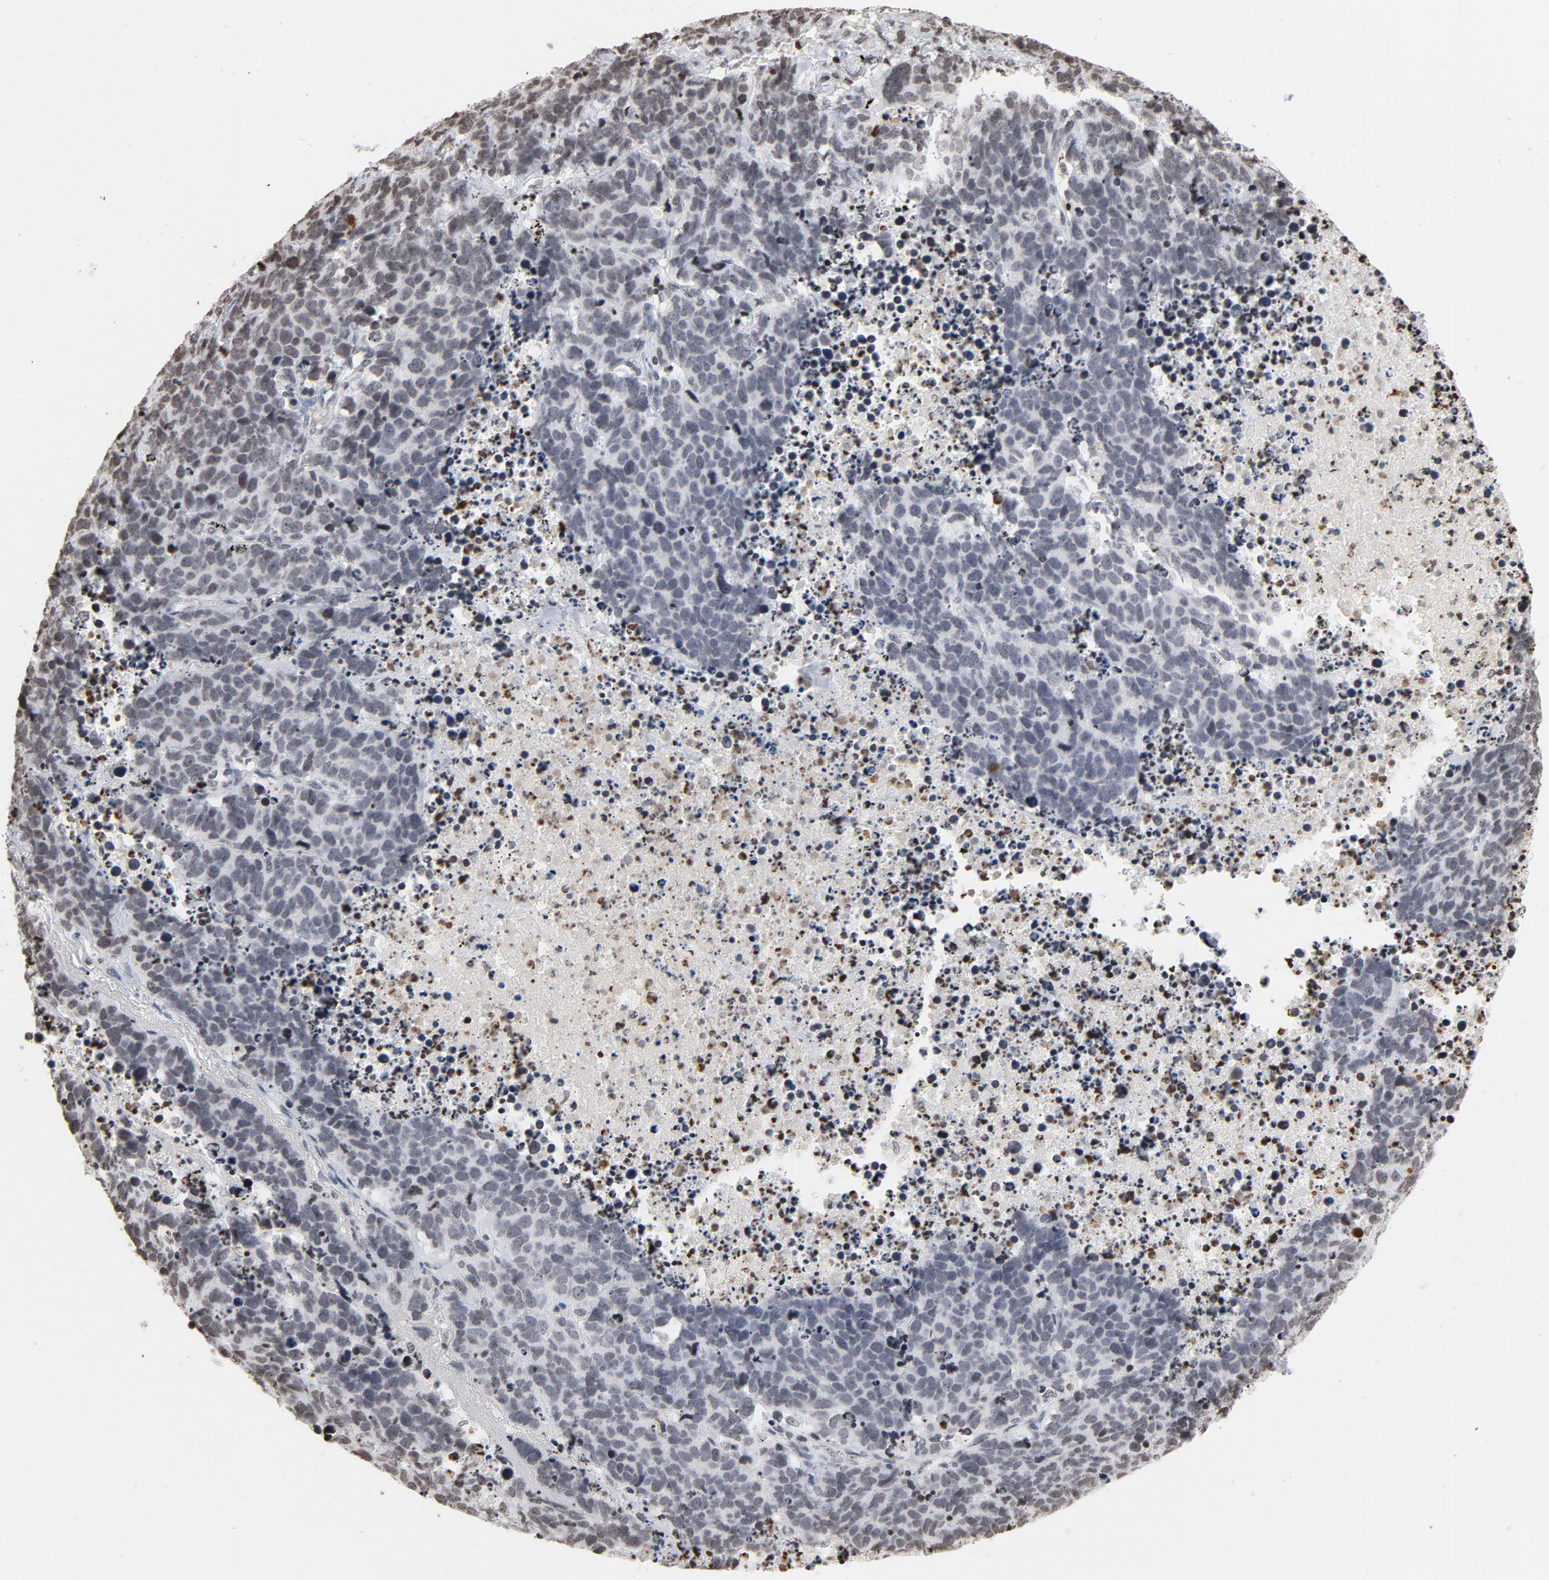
{"staining": {"intensity": "weak", "quantity": "25%-75%", "location": "nuclear"}, "tissue": "lung cancer", "cell_type": "Tumor cells", "image_type": "cancer", "snomed": [{"axis": "morphology", "description": "Carcinoid, malignant, NOS"}, {"axis": "topography", "description": "Lung"}], "caption": "High-magnification brightfield microscopy of lung cancer stained with DAB (brown) and counterstained with hematoxylin (blue). tumor cells exhibit weak nuclear expression is appreciated in approximately25%-75% of cells. (brown staining indicates protein expression, while blue staining denotes nuclei).", "gene": "H2AC12", "patient": {"sex": "male", "age": 60}}